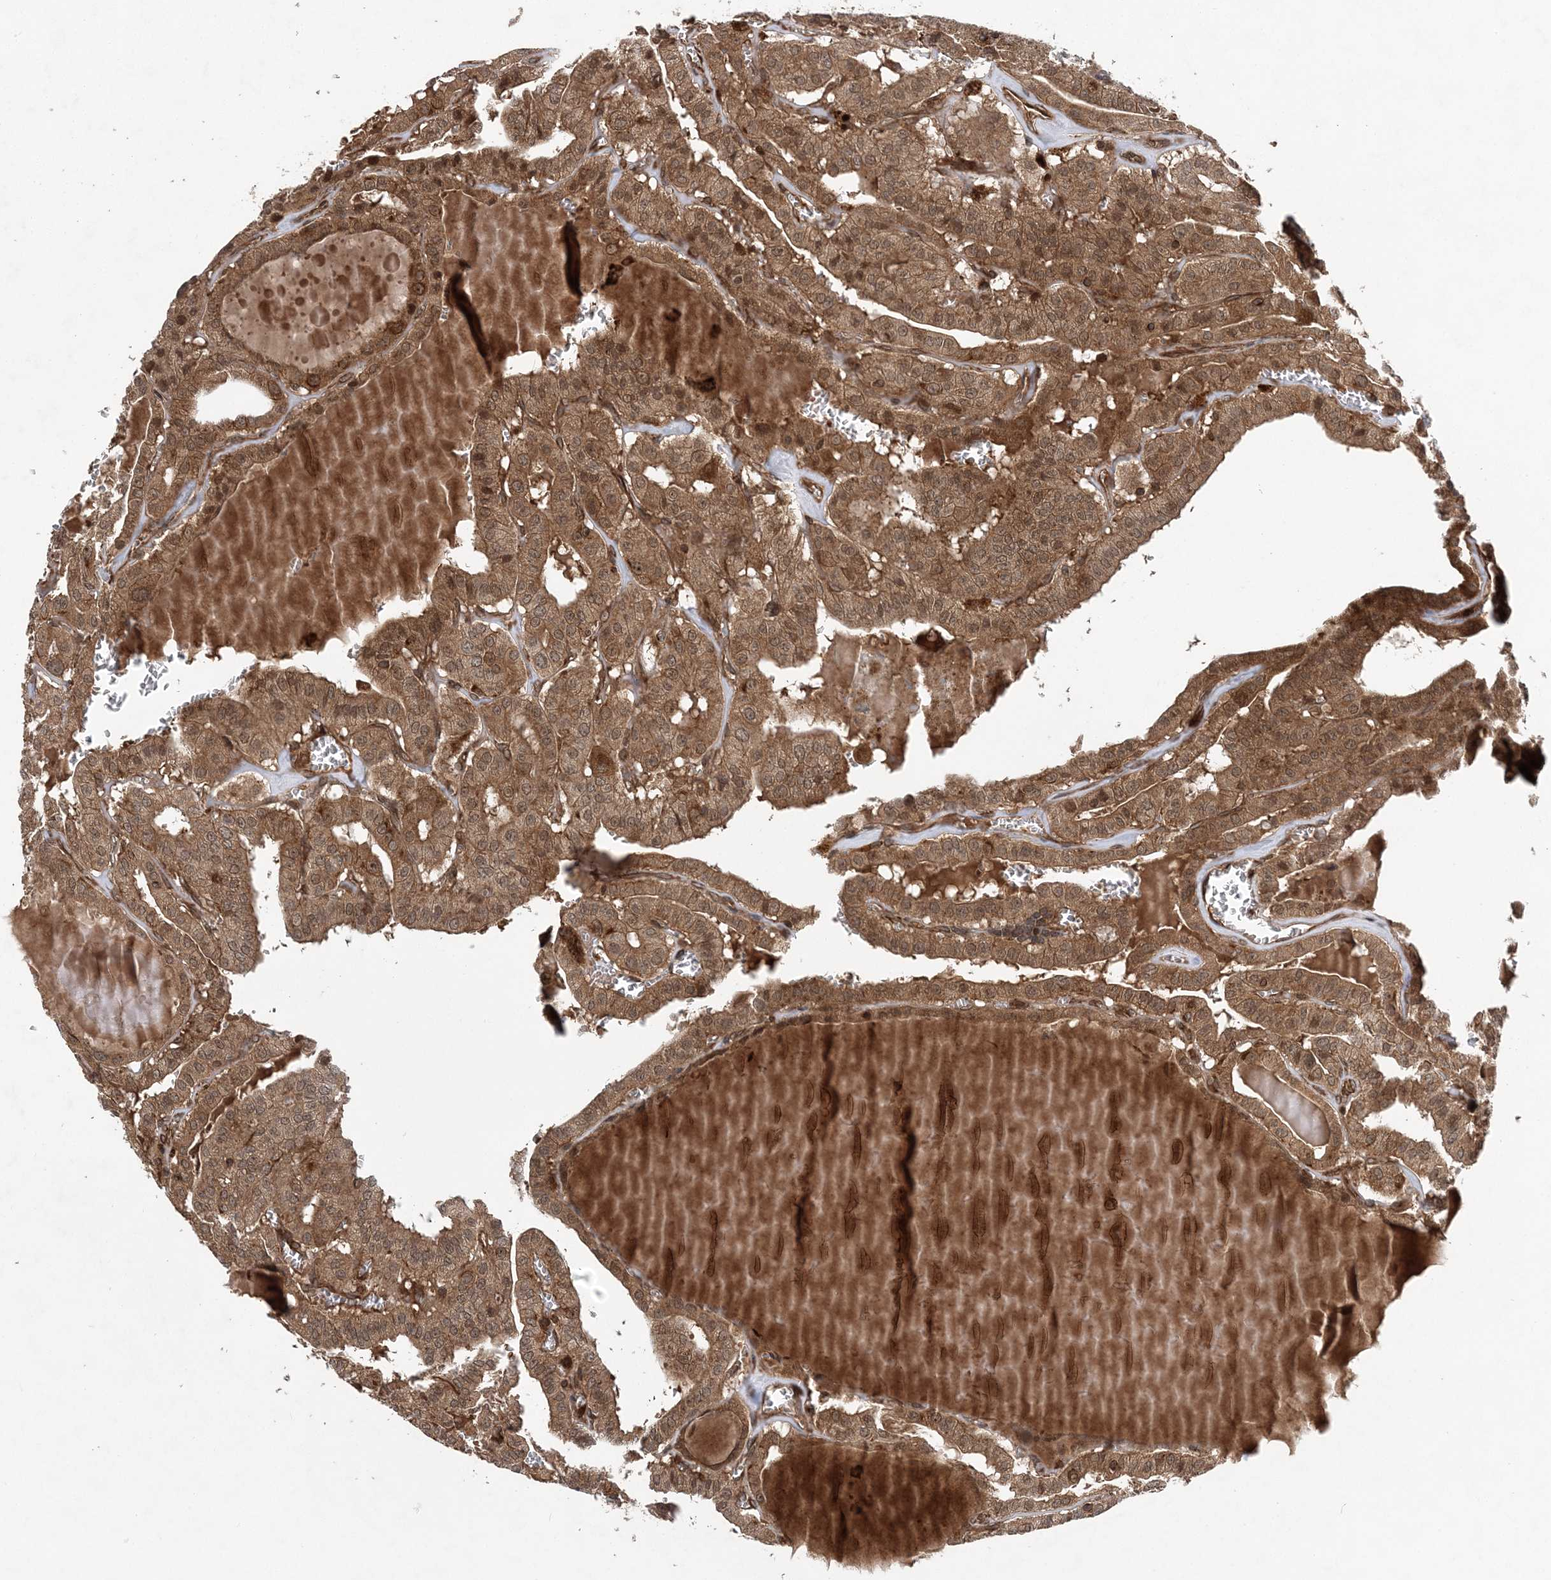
{"staining": {"intensity": "moderate", "quantity": ">75%", "location": "cytoplasmic/membranous"}, "tissue": "thyroid cancer", "cell_type": "Tumor cells", "image_type": "cancer", "snomed": [{"axis": "morphology", "description": "Papillary adenocarcinoma, NOS"}, {"axis": "topography", "description": "Thyroid gland"}], "caption": "Protein expression analysis of thyroid cancer (papillary adenocarcinoma) exhibits moderate cytoplasmic/membranous expression in approximately >75% of tumor cells. Nuclei are stained in blue.", "gene": "ATG3", "patient": {"sex": "male", "age": 52}}